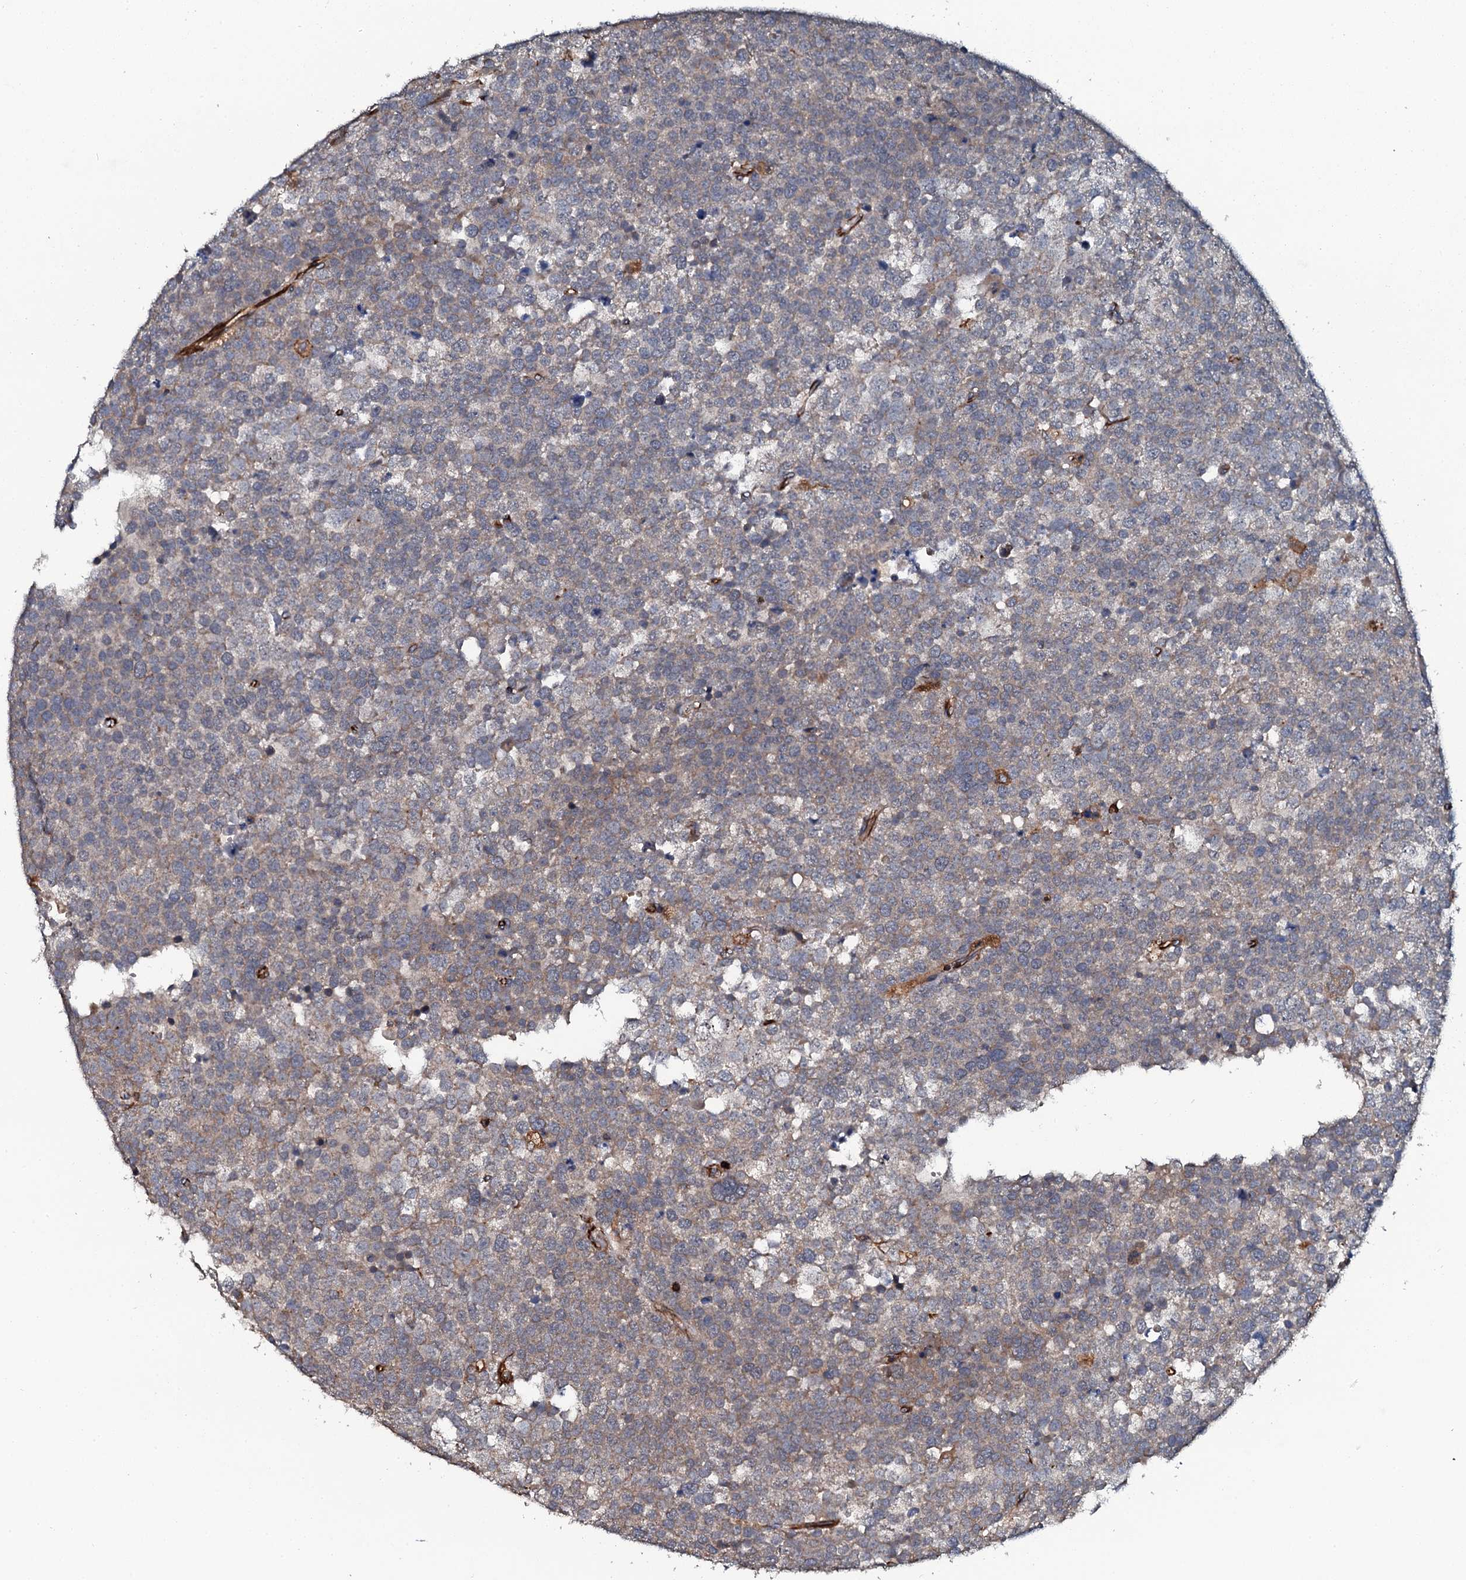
{"staining": {"intensity": "weak", "quantity": ">75%", "location": "cytoplasmic/membranous"}, "tissue": "testis cancer", "cell_type": "Tumor cells", "image_type": "cancer", "snomed": [{"axis": "morphology", "description": "Seminoma, NOS"}, {"axis": "topography", "description": "Testis"}], "caption": "The immunohistochemical stain shows weak cytoplasmic/membranous positivity in tumor cells of testis cancer (seminoma) tissue.", "gene": "VAMP8", "patient": {"sex": "male", "age": 71}}